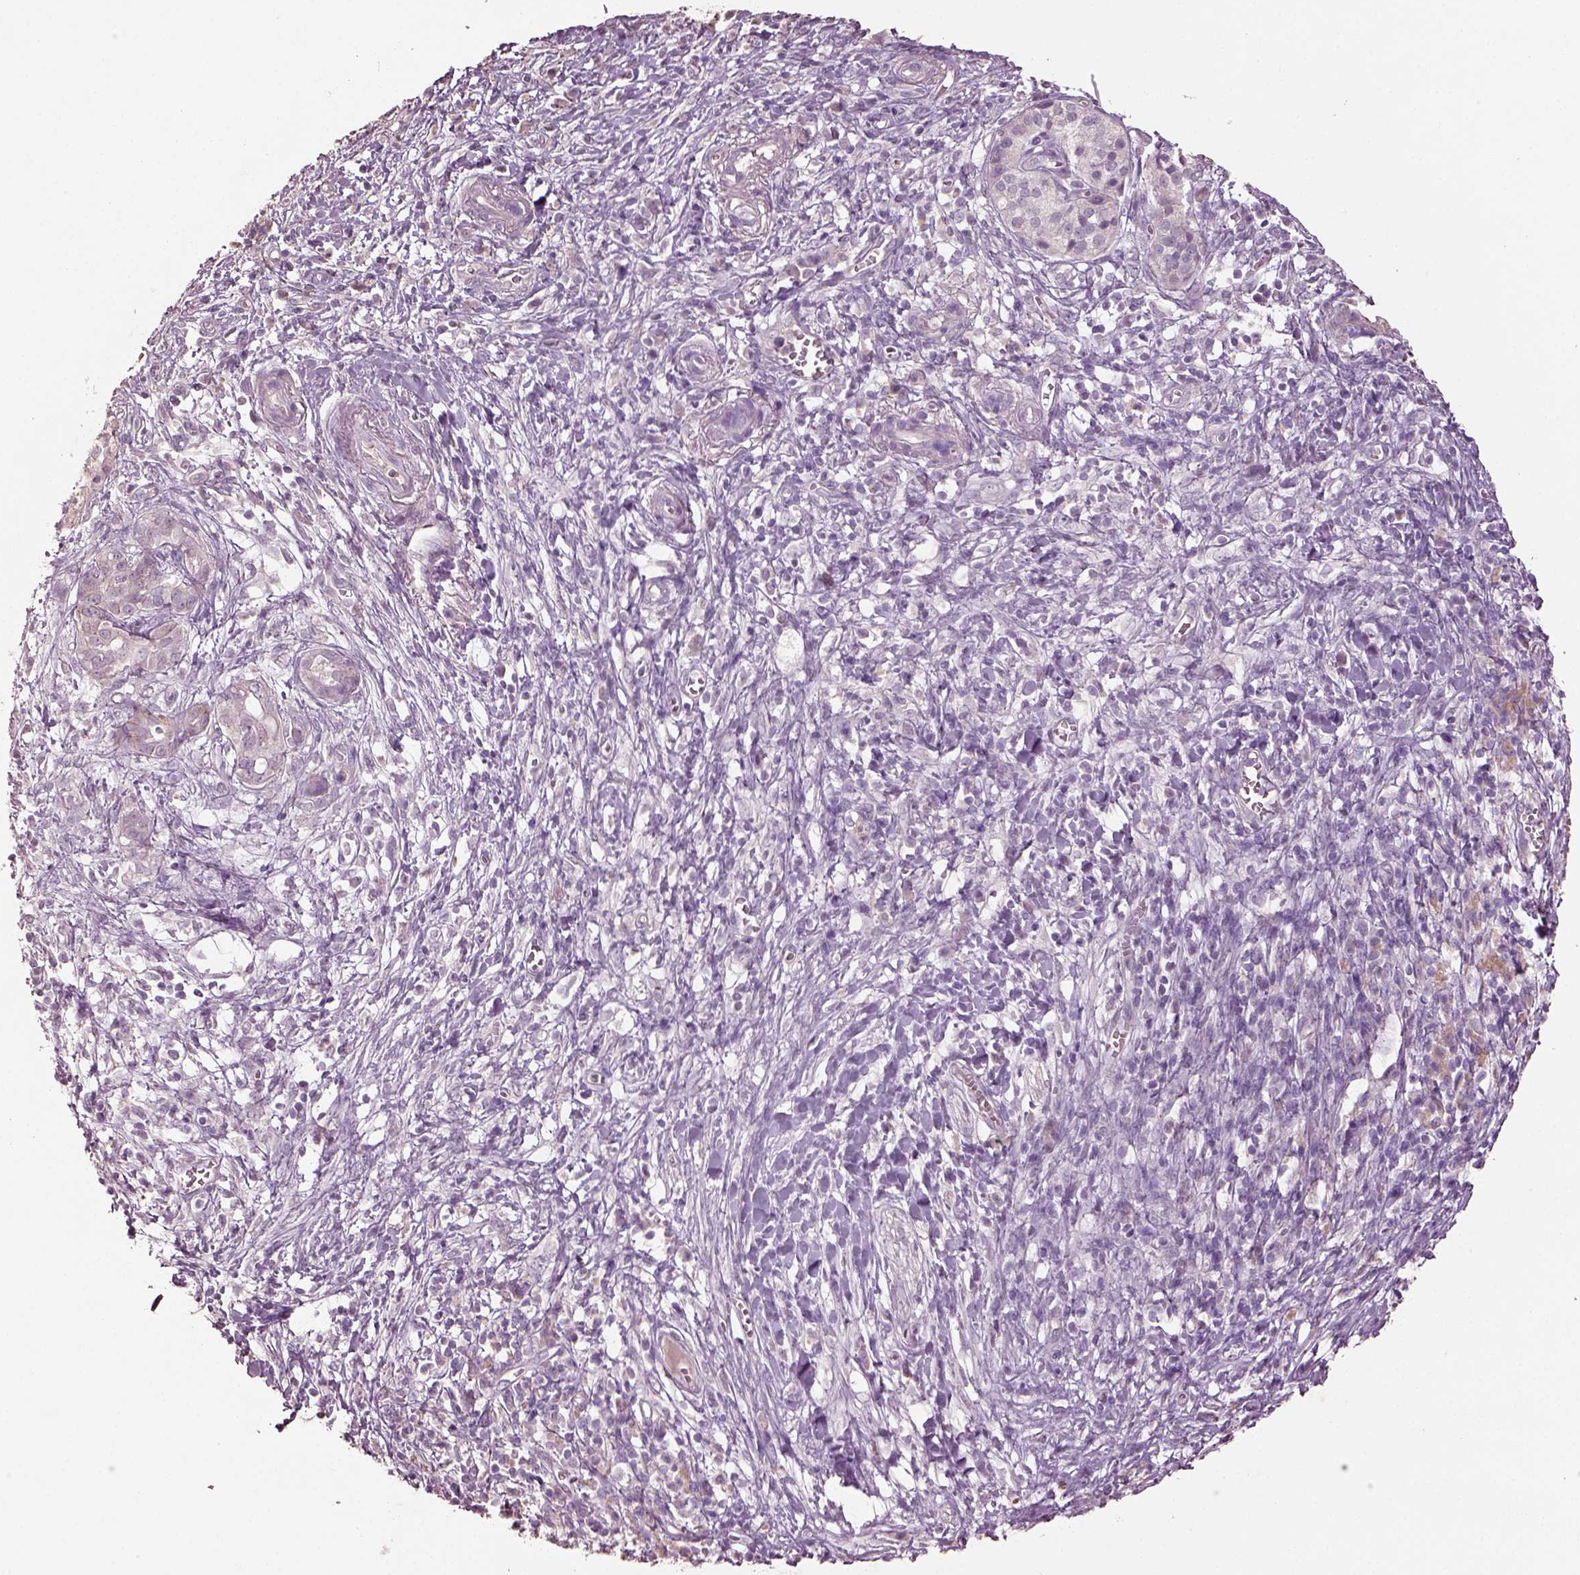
{"staining": {"intensity": "negative", "quantity": "none", "location": "none"}, "tissue": "pancreatic cancer", "cell_type": "Tumor cells", "image_type": "cancer", "snomed": [{"axis": "morphology", "description": "Adenocarcinoma, NOS"}, {"axis": "topography", "description": "Pancreas"}], "caption": "Immunohistochemical staining of human adenocarcinoma (pancreatic) displays no significant expression in tumor cells.", "gene": "KCNIP3", "patient": {"sex": "male", "age": 61}}